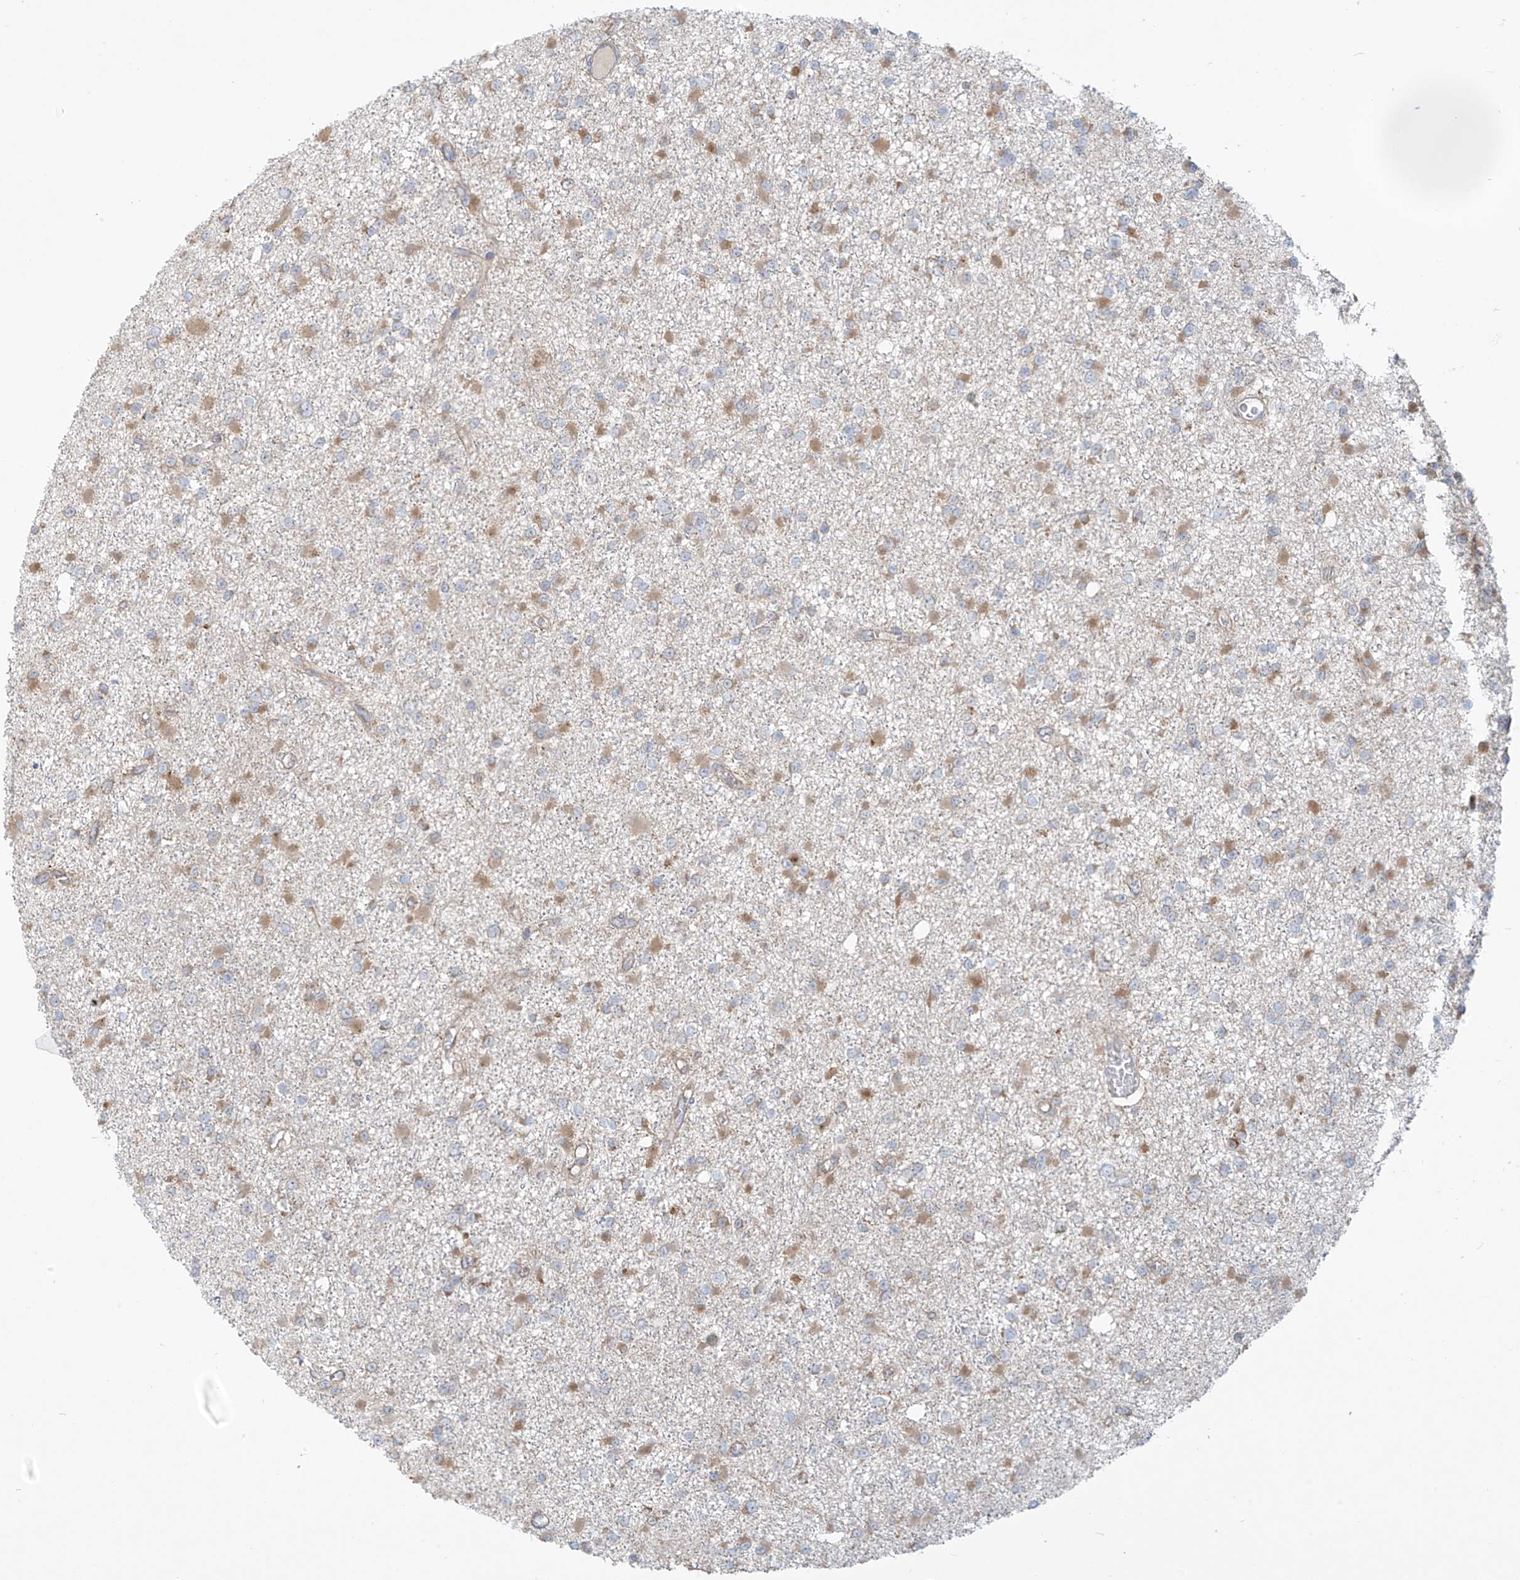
{"staining": {"intensity": "moderate", "quantity": "25%-75%", "location": "cytoplasmic/membranous"}, "tissue": "glioma", "cell_type": "Tumor cells", "image_type": "cancer", "snomed": [{"axis": "morphology", "description": "Glioma, malignant, Low grade"}, {"axis": "topography", "description": "Brain"}], "caption": "IHC histopathology image of neoplastic tissue: human malignant low-grade glioma stained using immunohistochemistry (IHC) displays medium levels of moderate protein expression localized specifically in the cytoplasmic/membranous of tumor cells, appearing as a cytoplasmic/membranous brown color.", "gene": "KATNIP", "patient": {"sex": "female", "age": 22}}